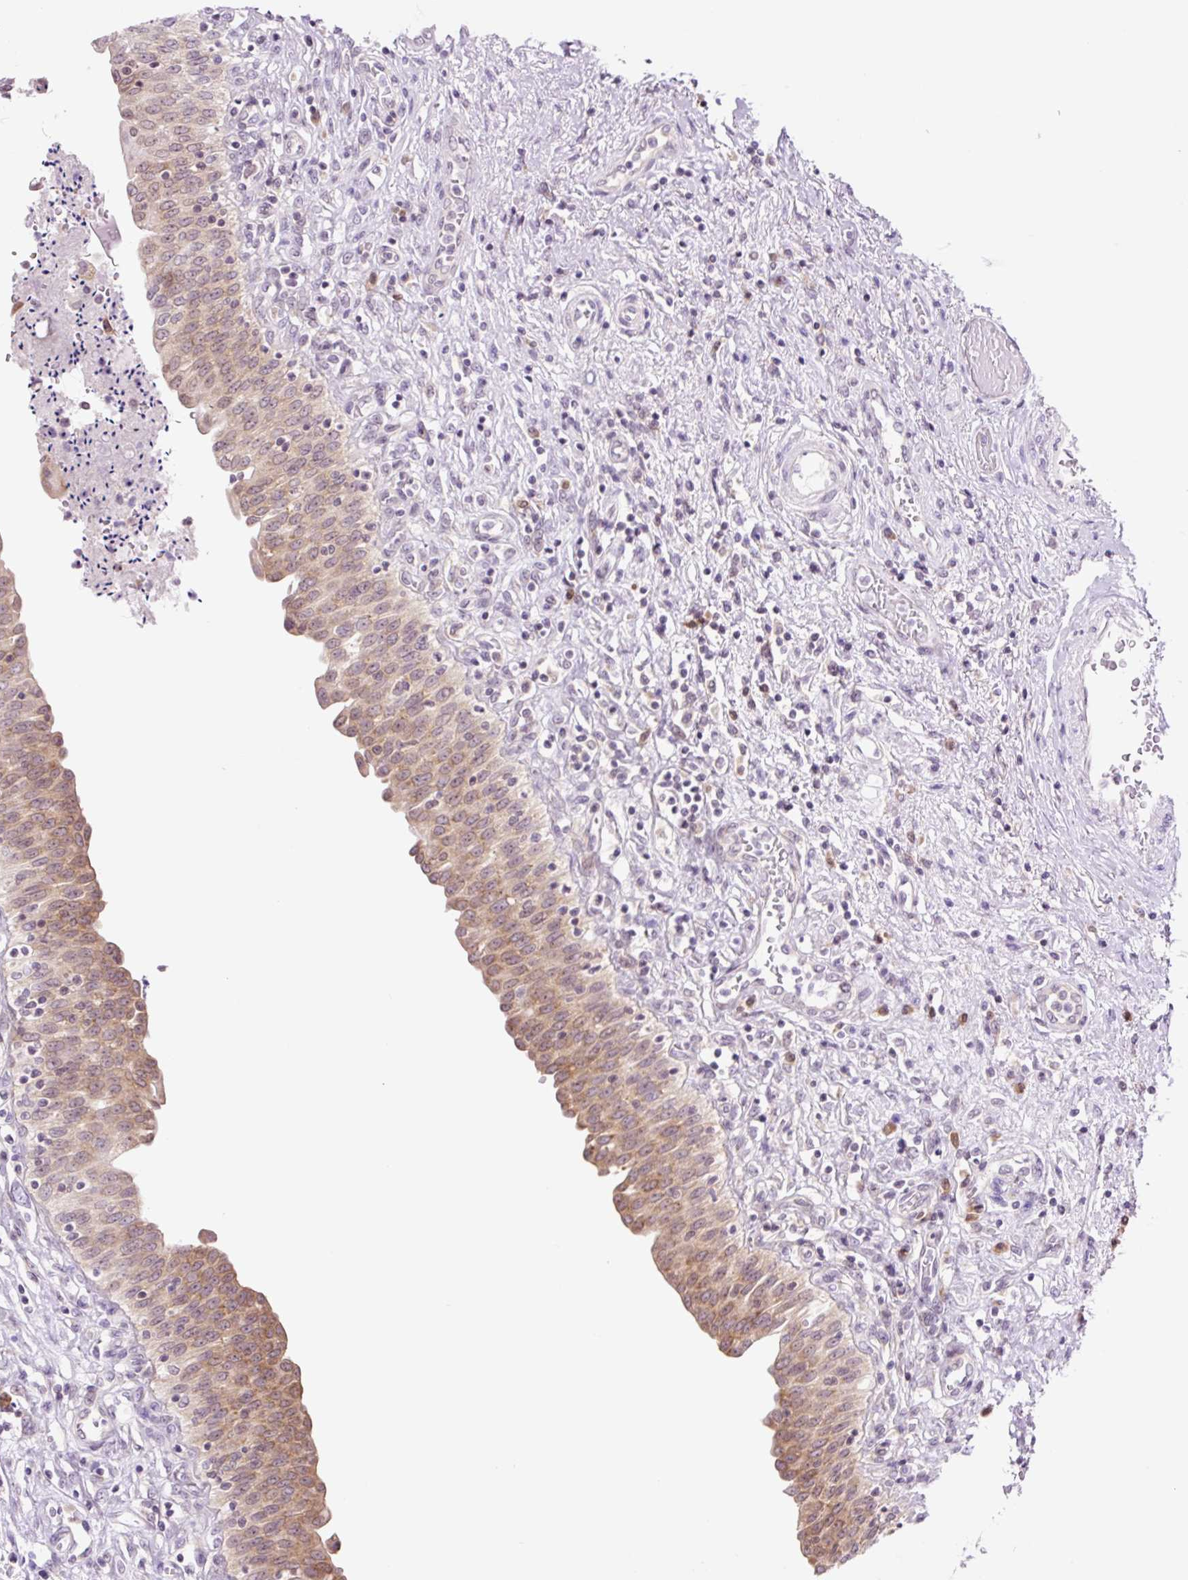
{"staining": {"intensity": "moderate", "quantity": ">75%", "location": "cytoplasmic/membranous,nuclear"}, "tissue": "urinary bladder", "cell_type": "Urothelial cells", "image_type": "normal", "snomed": [{"axis": "morphology", "description": "Normal tissue, NOS"}, {"axis": "topography", "description": "Urinary bladder"}], "caption": "Protein expression analysis of unremarkable urinary bladder reveals moderate cytoplasmic/membranous,nuclear positivity in approximately >75% of urothelial cells. Ihc stains the protein in brown and the nuclei are stained blue.", "gene": "RPL41", "patient": {"sex": "male", "age": 71}}